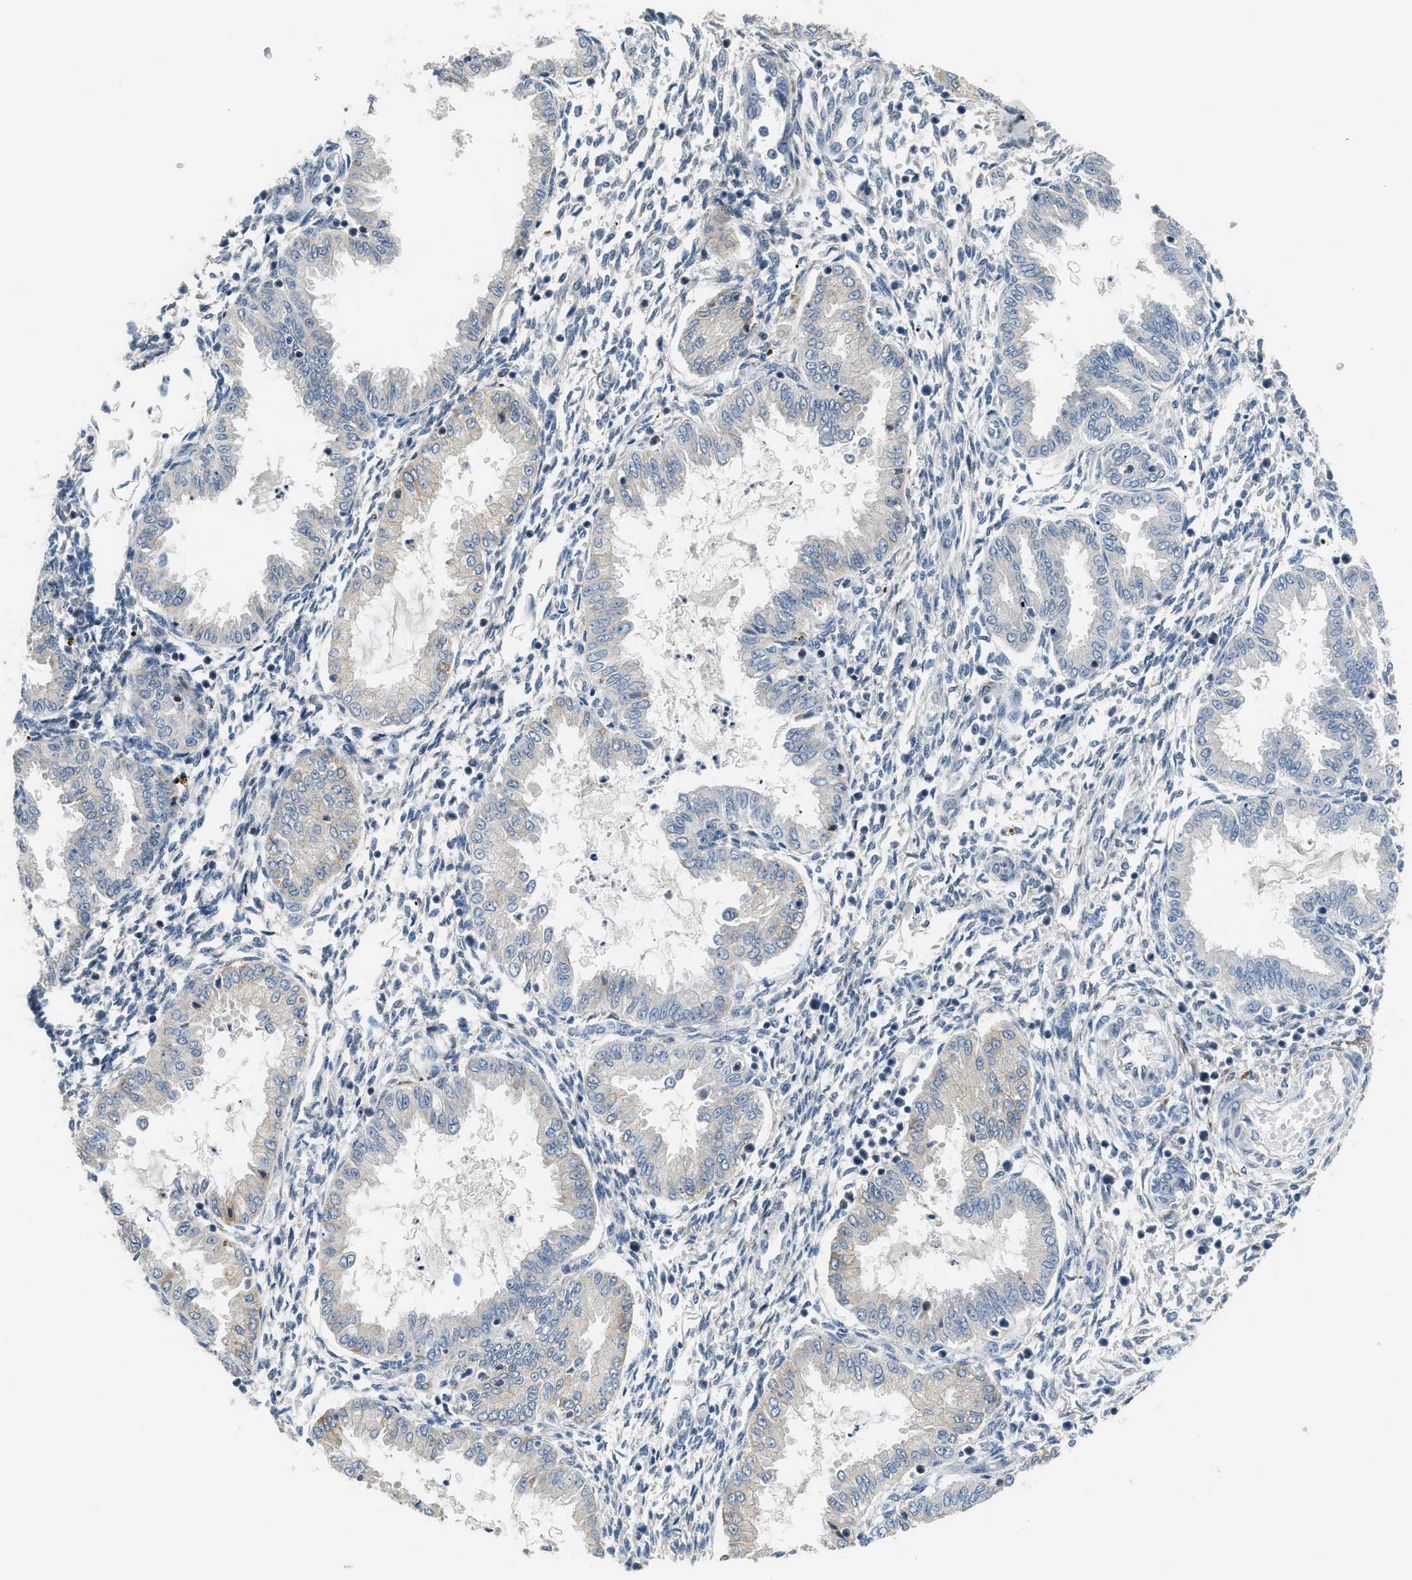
{"staining": {"intensity": "negative", "quantity": "none", "location": "none"}, "tissue": "endometrium", "cell_type": "Cells in endometrial stroma", "image_type": "normal", "snomed": [{"axis": "morphology", "description": "Normal tissue, NOS"}, {"axis": "topography", "description": "Endometrium"}], "caption": "An immunohistochemistry image of normal endometrium is shown. There is no staining in cells in endometrial stroma of endometrium.", "gene": "TMEM154", "patient": {"sex": "female", "age": 33}}